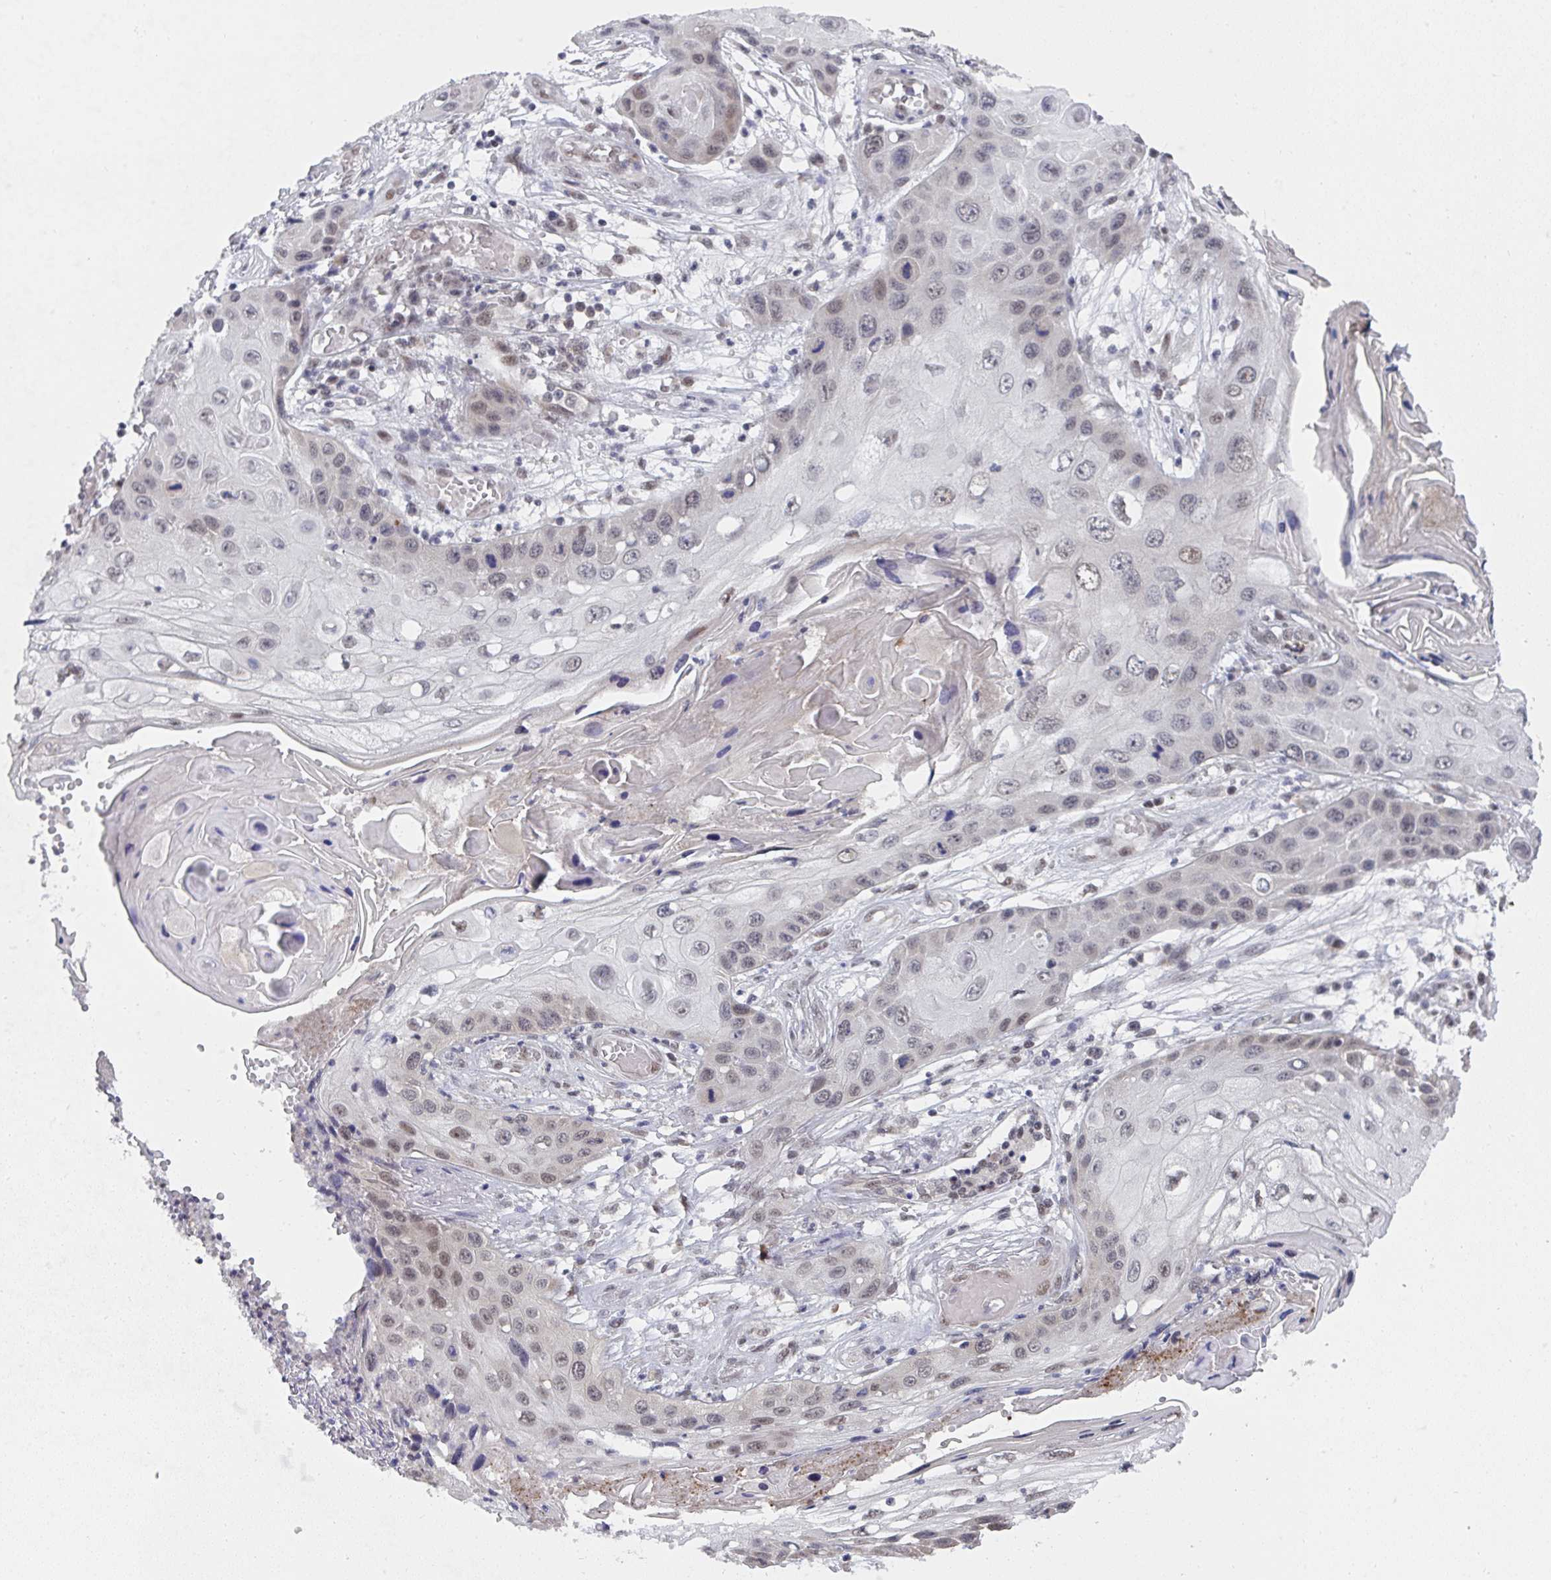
{"staining": {"intensity": "weak", "quantity": "25%-75%", "location": "nuclear"}, "tissue": "skin cancer", "cell_type": "Tumor cells", "image_type": "cancer", "snomed": [{"axis": "morphology", "description": "Squamous cell carcinoma, NOS"}, {"axis": "topography", "description": "Skin"}, {"axis": "topography", "description": "Vulva"}], "caption": "Immunohistochemistry micrograph of neoplastic tissue: squamous cell carcinoma (skin) stained using IHC reveals low levels of weak protein expression localized specifically in the nuclear of tumor cells, appearing as a nuclear brown color.", "gene": "JMJD1C", "patient": {"sex": "female", "age": 44}}